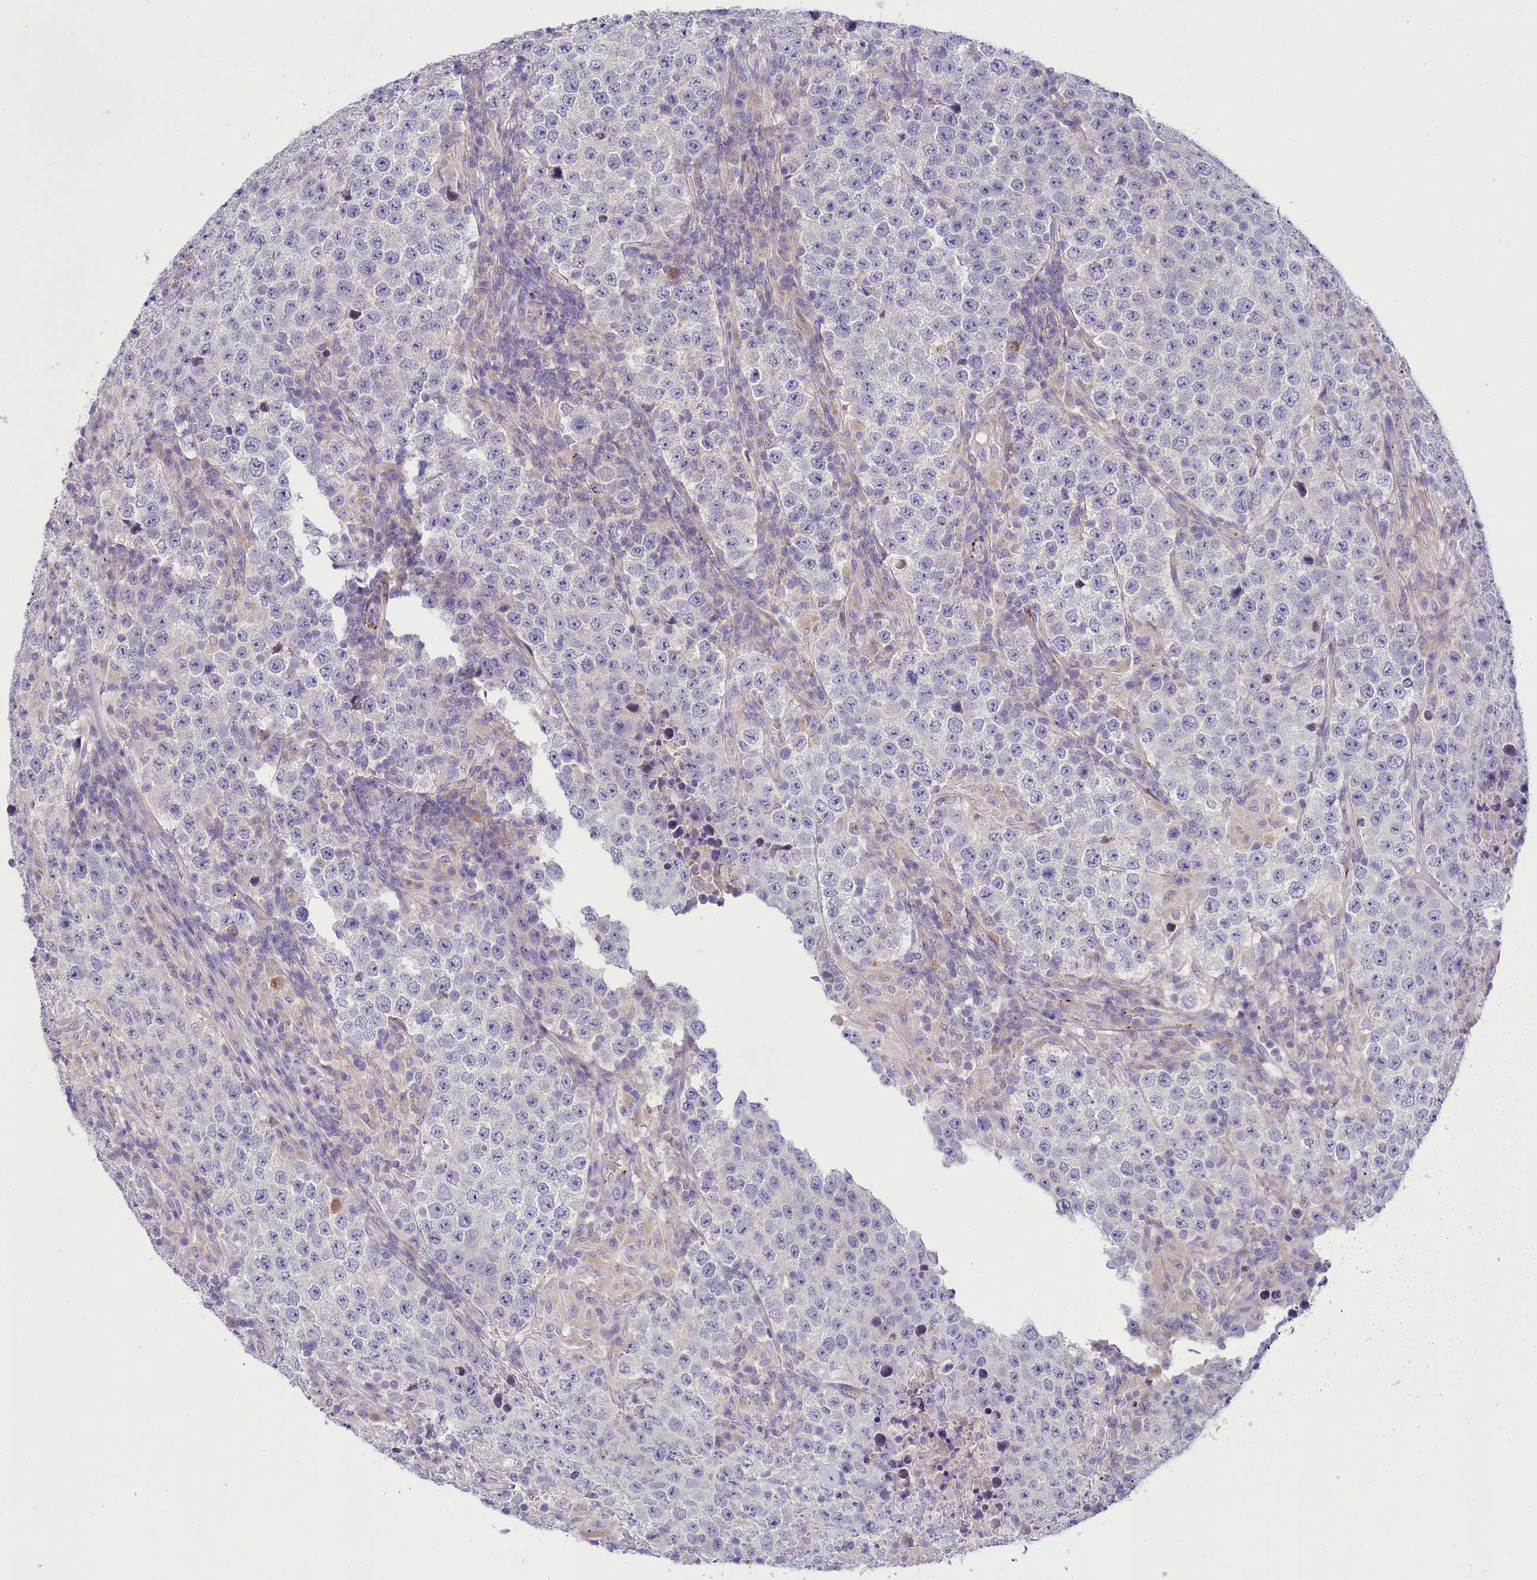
{"staining": {"intensity": "negative", "quantity": "none", "location": "none"}, "tissue": "testis cancer", "cell_type": "Tumor cells", "image_type": "cancer", "snomed": [{"axis": "morphology", "description": "Normal tissue, NOS"}, {"axis": "morphology", "description": "Urothelial carcinoma, High grade"}, {"axis": "morphology", "description": "Seminoma, NOS"}, {"axis": "morphology", "description": "Carcinoma, Embryonal, NOS"}, {"axis": "topography", "description": "Urinary bladder"}, {"axis": "topography", "description": "Testis"}], "caption": "Human testis cancer stained for a protein using IHC displays no staining in tumor cells.", "gene": "ABHD5", "patient": {"sex": "male", "age": 41}}